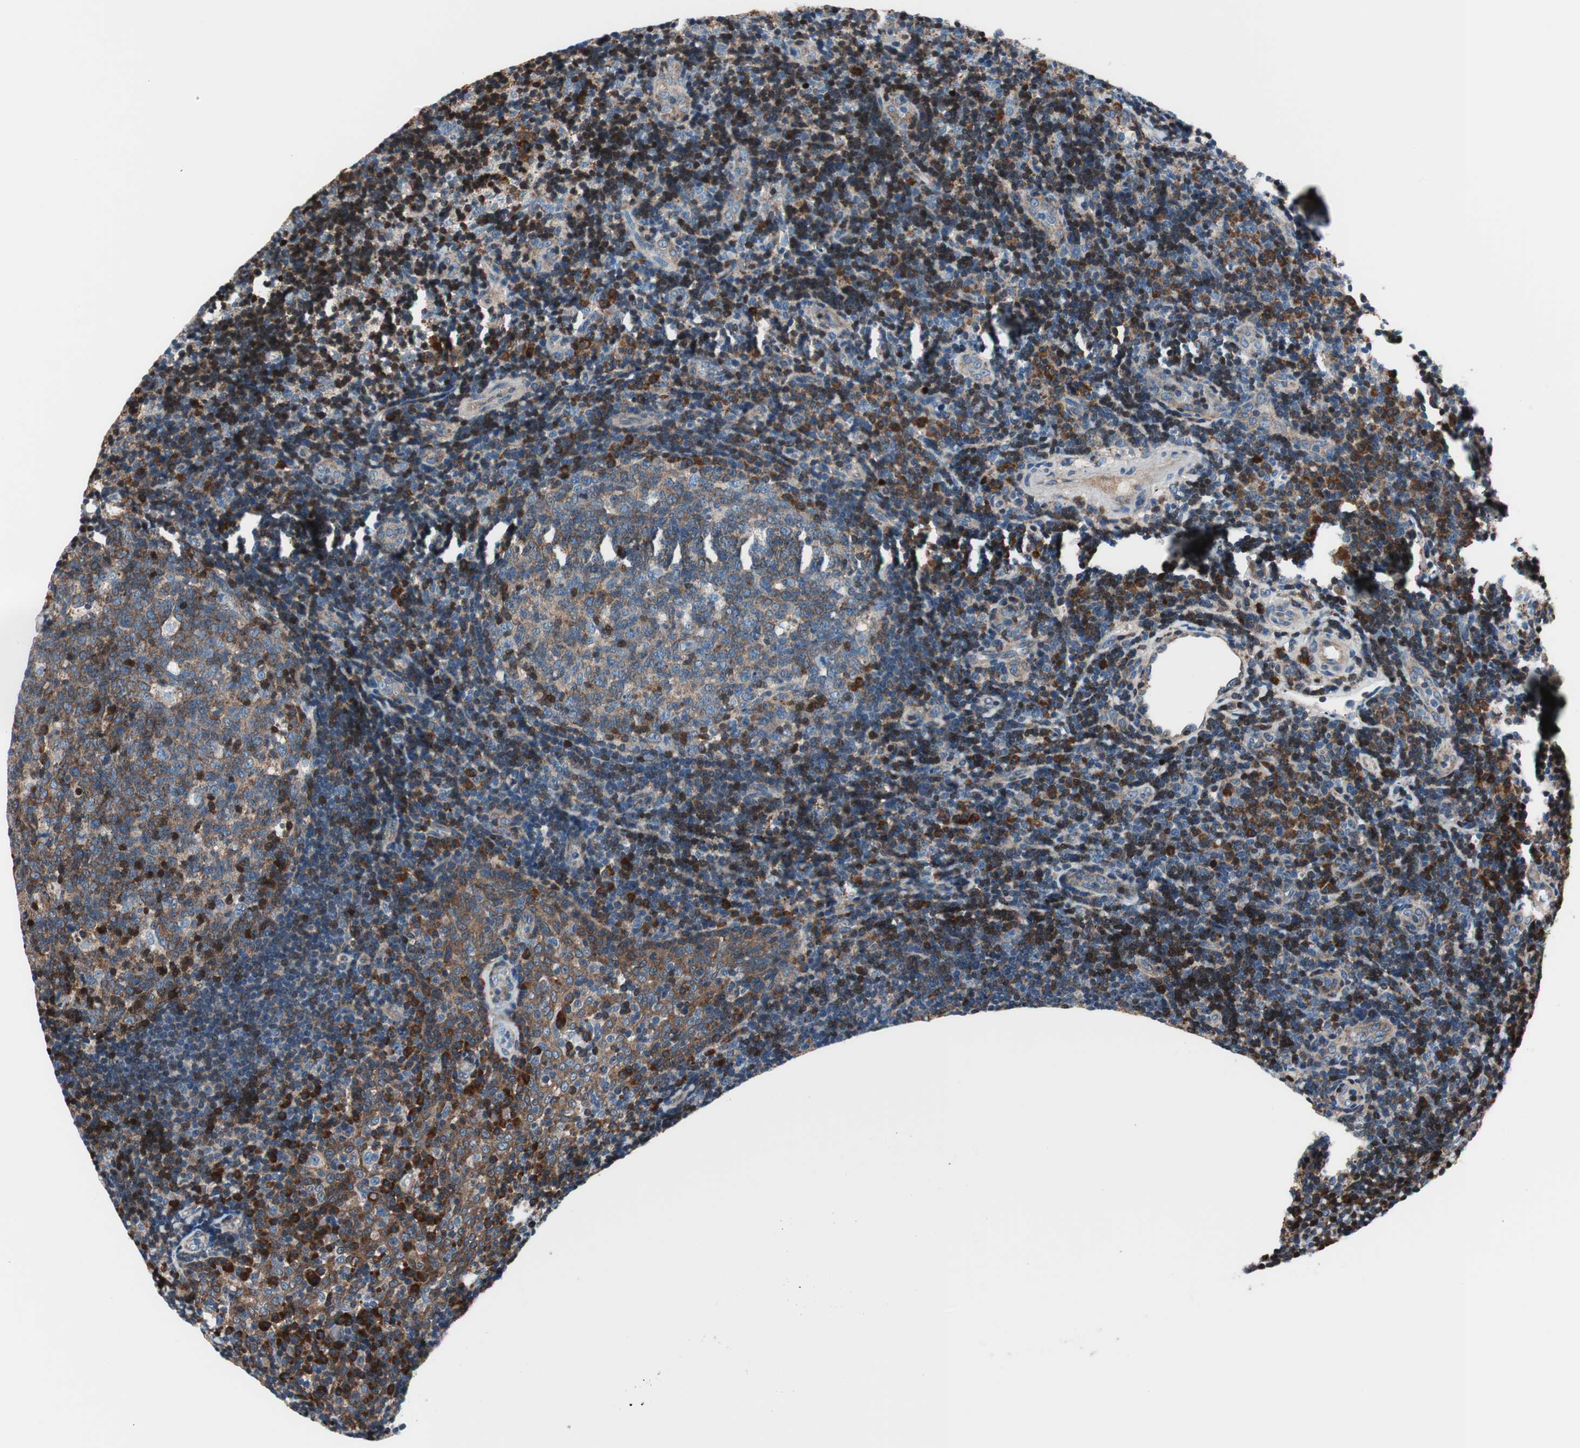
{"staining": {"intensity": "strong", "quantity": "<25%", "location": "cytoplasmic/membranous,nuclear"}, "tissue": "tonsil", "cell_type": "Germinal center cells", "image_type": "normal", "snomed": [{"axis": "morphology", "description": "Normal tissue, NOS"}, {"axis": "topography", "description": "Tonsil"}], "caption": "A histopathology image showing strong cytoplasmic/membranous,nuclear staining in about <25% of germinal center cells in benign tonsil, as visualized by brown immunohistochemical staining.", "gene": "PRDX2", "patient": {"sex": "female", "age": 40}}